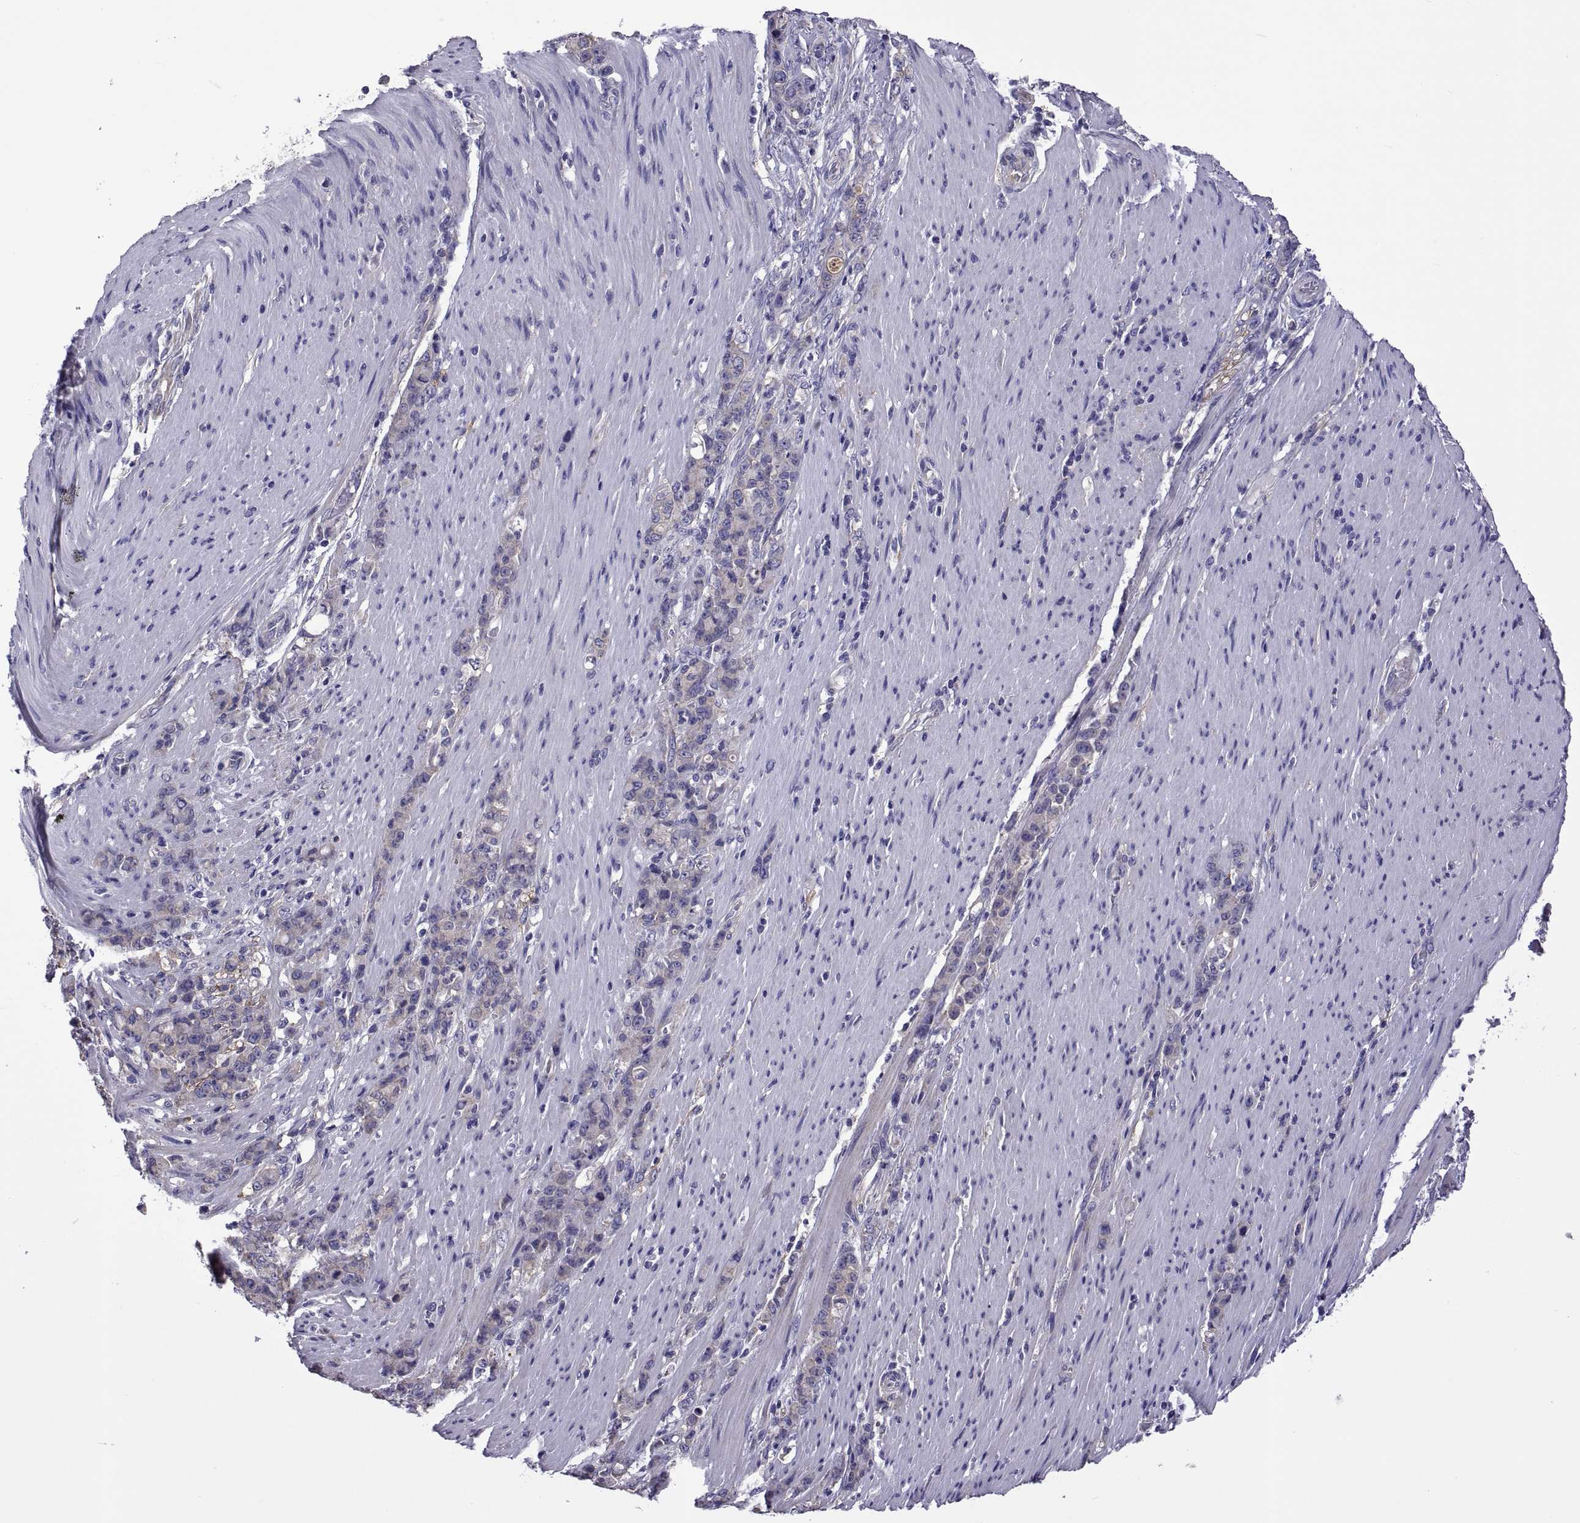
{"staining": {"intensity": "negative", "quantity": "none", "location": "none"}, "tissue": "stomach cancer", "cell_type": "Tumor cells", "image_type": "cancer", "snomed": [{"axis": "morphology", "description": "Adenocarcinoma, NOS"}, {"axis": "topography", "description": "Stomach"}], "caption": "A high-resolution micrograph shows immunohistochemistry staining of stomach cancer (adenocarcinoma), which exhibits no significant staining in tumor cells.", "gene": "TMC3", "patient": {"sex": "female", "age": 79}}